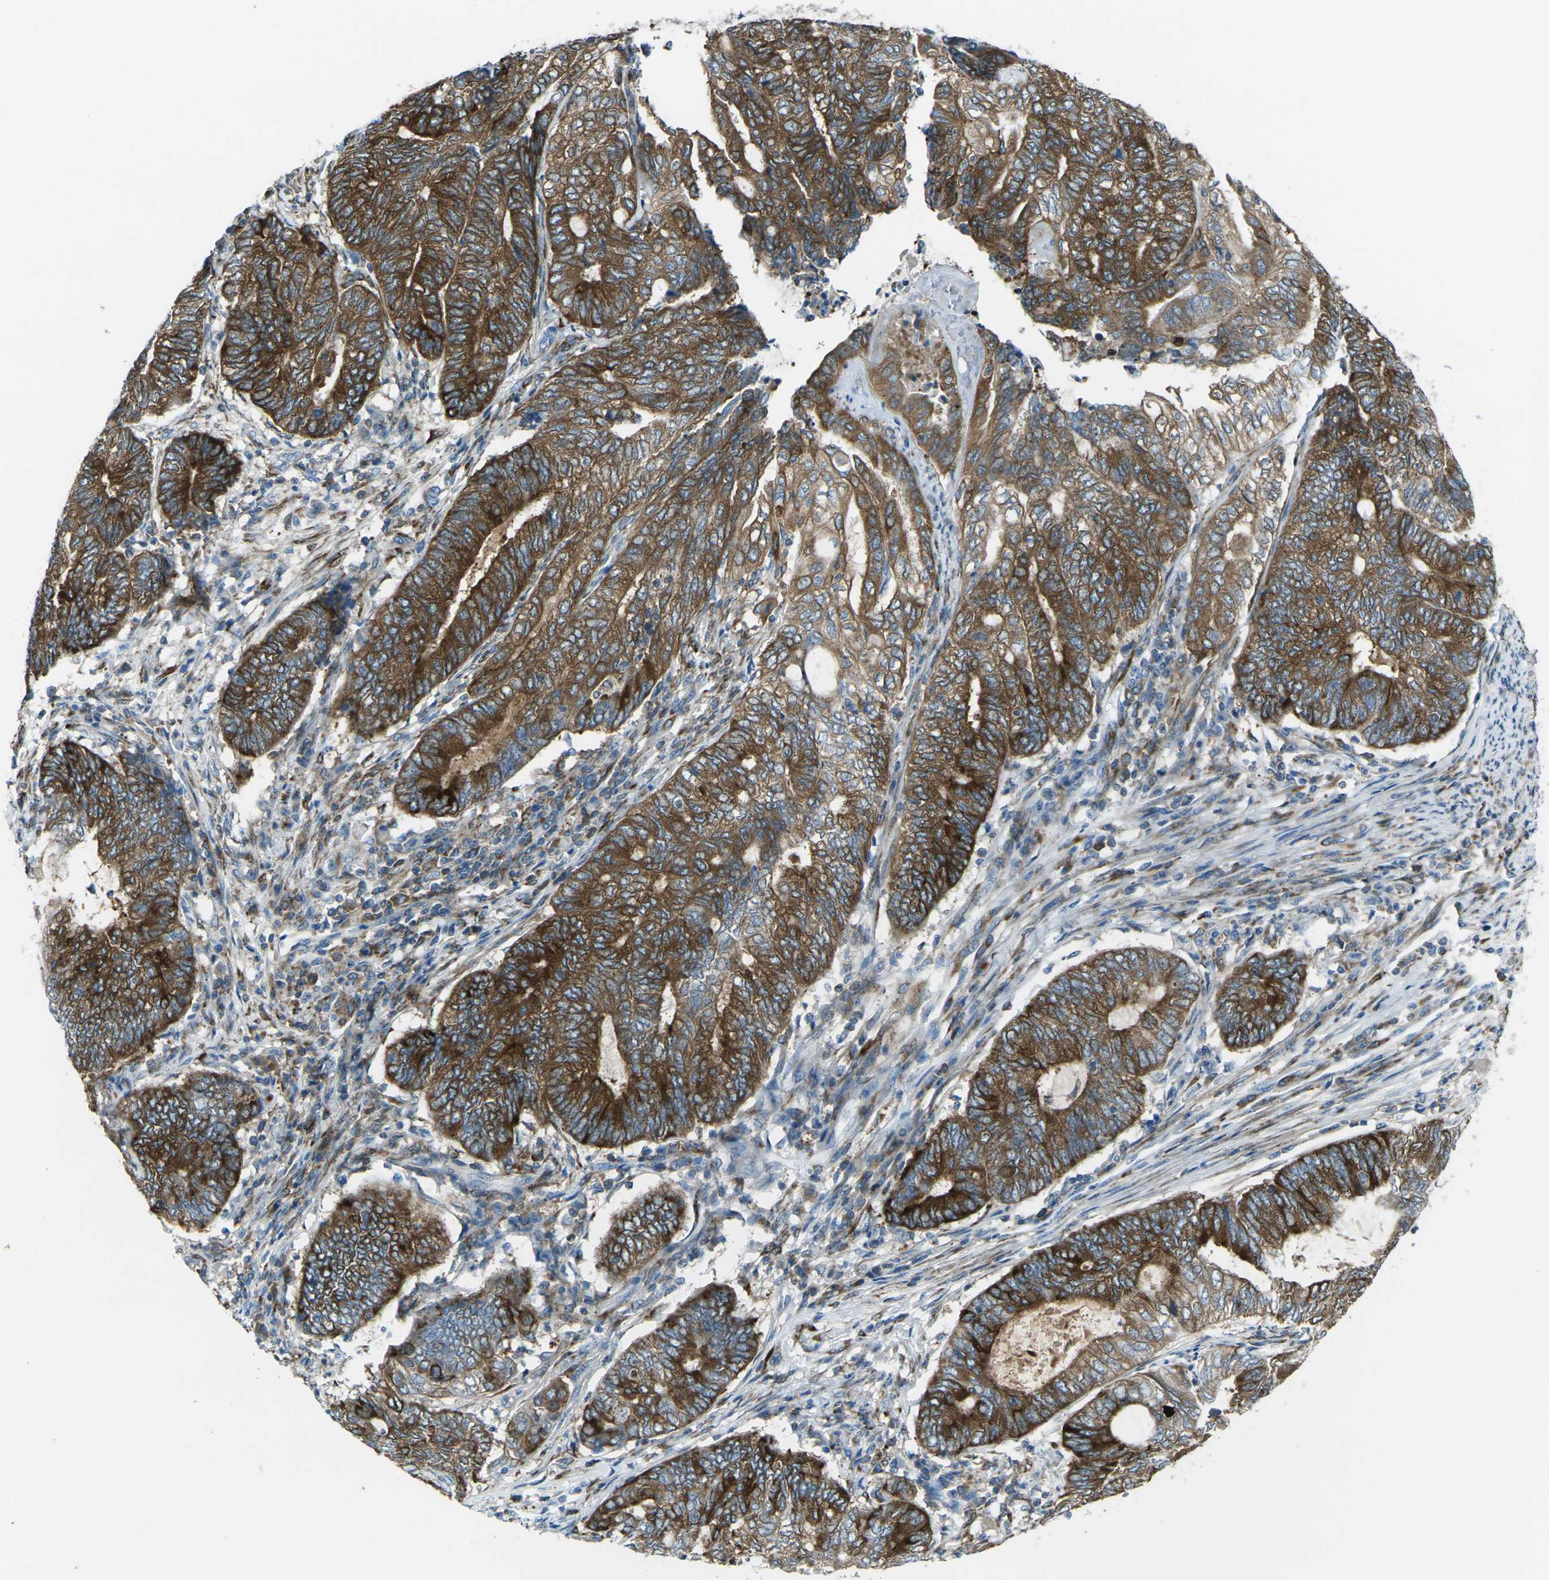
{"staining": {"intensity": "strong", "quantity": ">75%", "location": "cytoplasmic/membranous"}, "tissue": "endometrial cancer", "cell_type": "Tumor cells", "image_type": "cancer", "snomed": [{"axis": "morphology", "description": "Adenocarcinoma, NOS"}, {"axis": "topography", "description": "Uterus"}, {"axis": "topography", "description": "Endometrium"}], "caption": "Protein positivity by immunohistochemistry (IHC) exhibits strong cytoplasmic/membranous positivity in about >75% of tumor cells in endometrial adenocarcinoma. (DAB (3,3'-diaminobenzidine) = brown stain, brightfield microscopy at high magnification).", "gene": "CELSR2", "patient": {"sex": "female", "age": 70}}